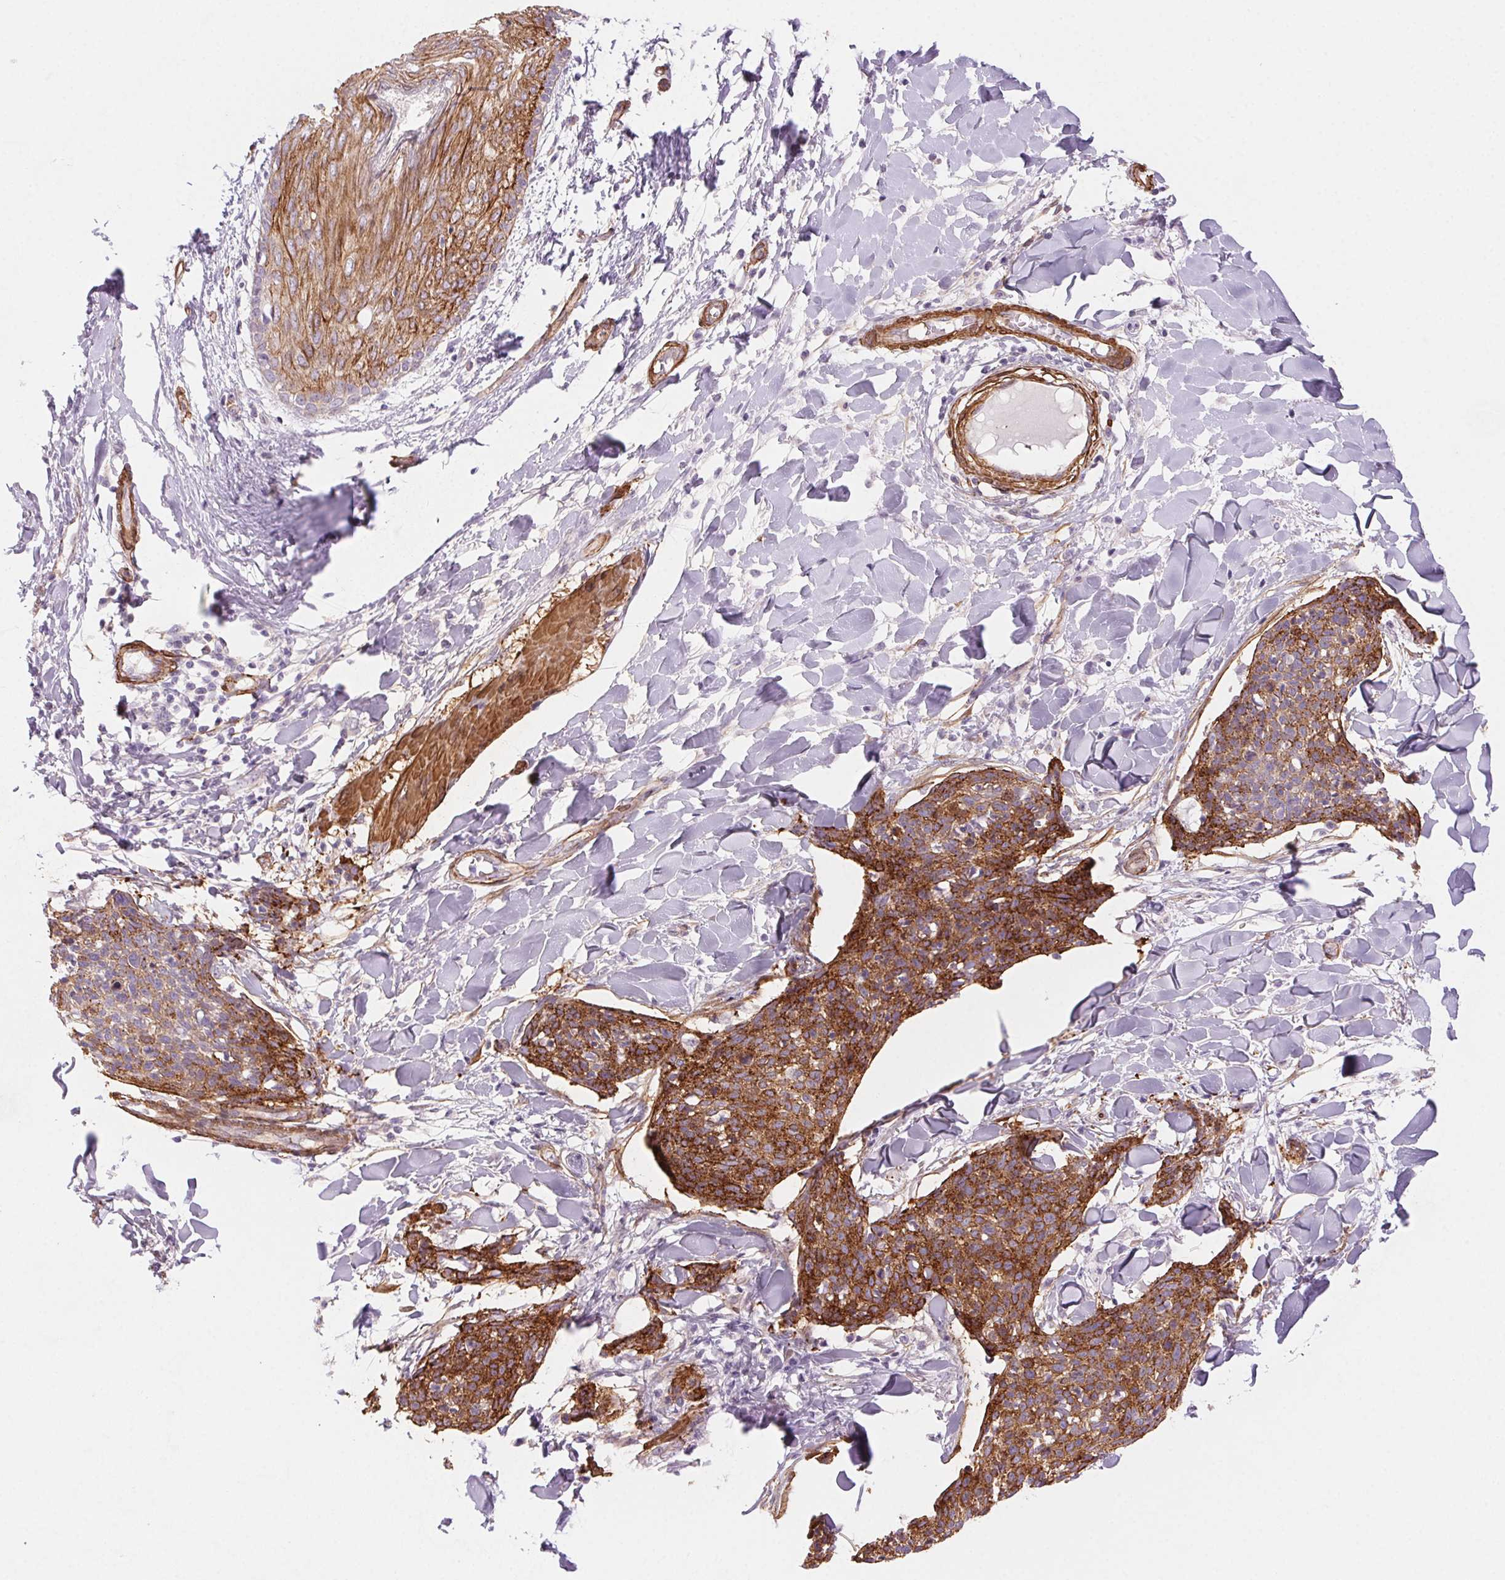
{"staining": {"intensity": "strong", "quantity": ">75%", "location": "cytoplasmic/membranous"}, "tissue": "skin cancer", "cell_type": "Tumor cells", "image_type": "cancer", "snomed": [{"axis": "morphology", "description": "Squamous cell carcinoma, NOS"}, {"axis": "topography", "description": "Skin"}, {"axis": "topography", "description": "Vulva"}], "caption": "High-power microscopy captured an immunohistochemistry image of skin cancer (squamous cell carcinoma), revealing strong cytoplasmic/membranous positivity in about >75% of tumor cells.", "gene": "GPX8", "patient": {"sex": "female", "age": 75}}